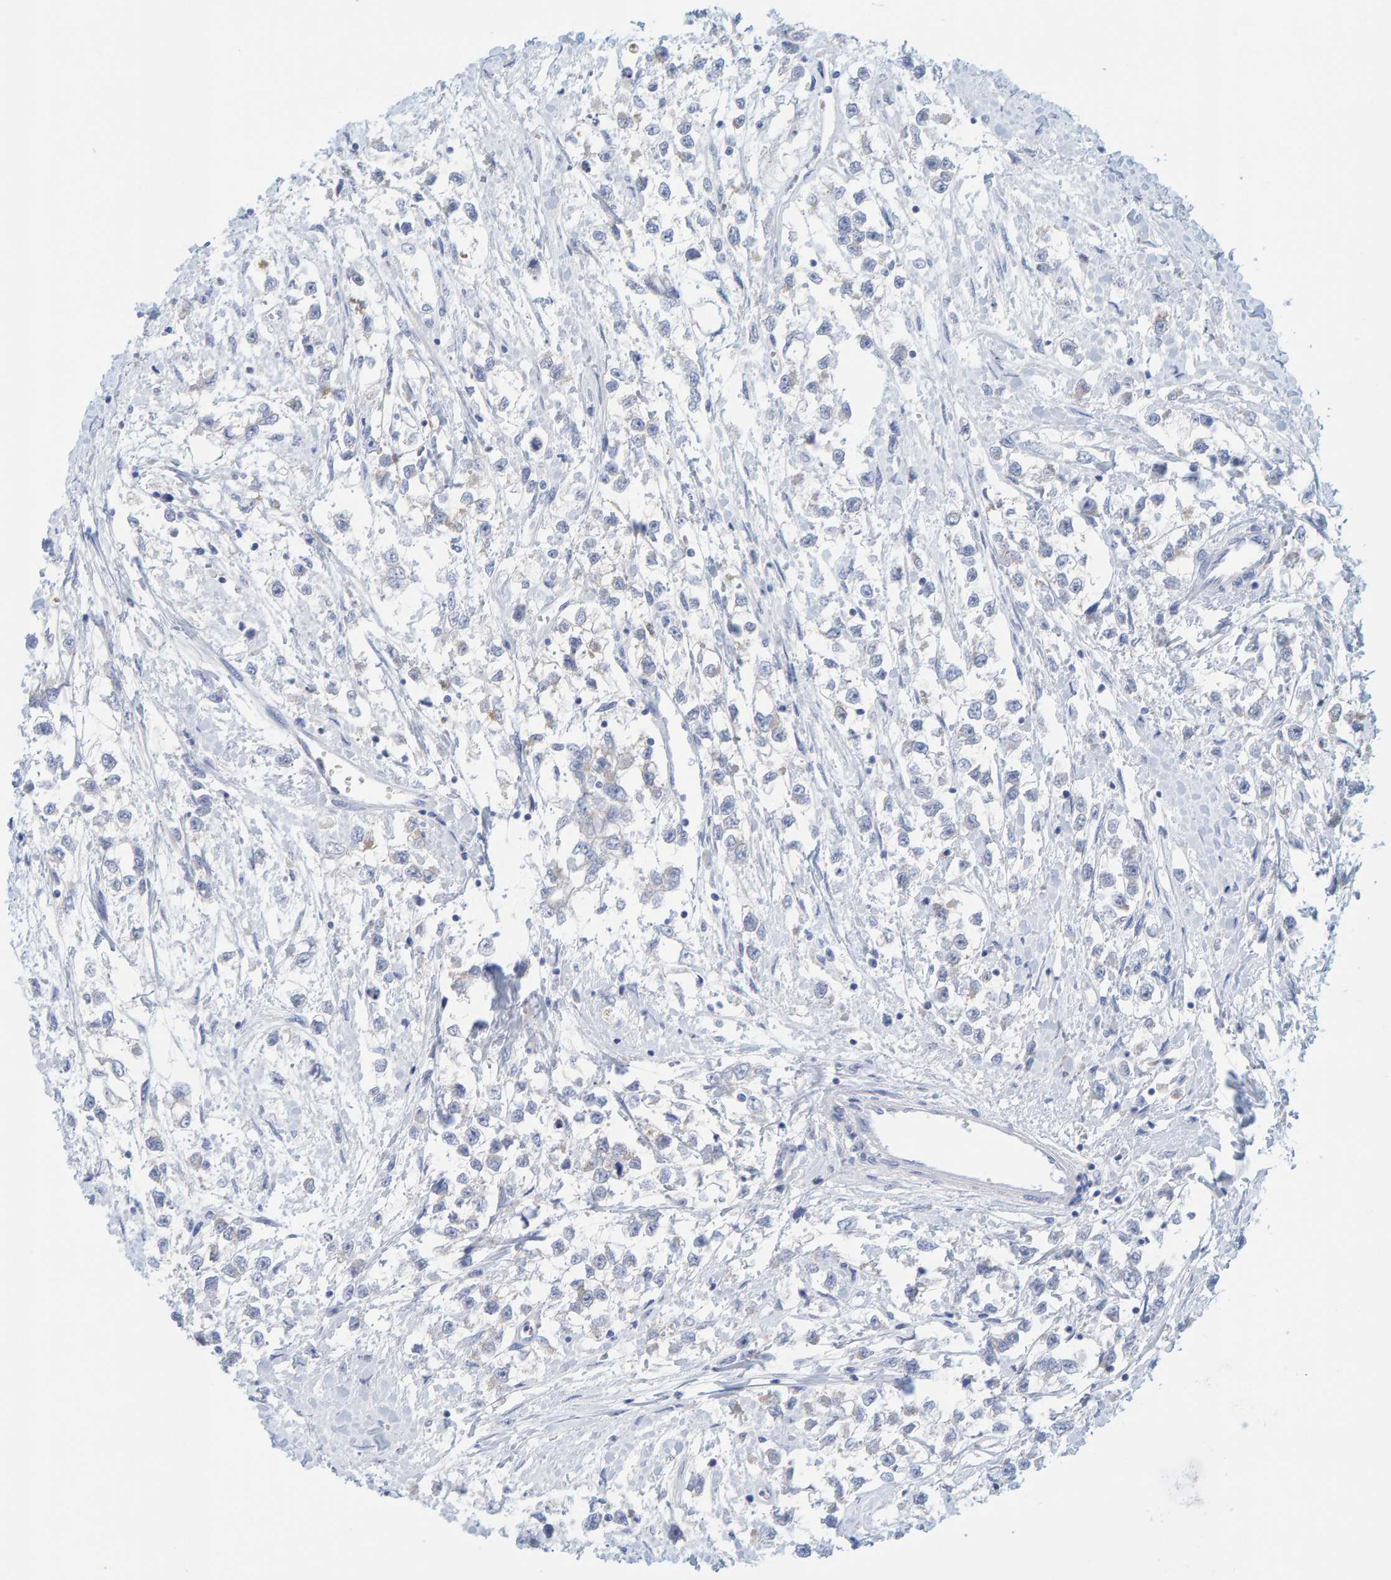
{"staining": {"intensity": "weak", "quantity": "25%-75%", "location": "cytoplasmic/membranous"}, "tissue": "testis cancer", "cell_type": "Tumor cells", "image_type": "cancer", "snomed": [{"axis": "morphology", "description": "Seminoma, NOS"}, {"axis": "morphology", "description": "Carcinoma, Embryonal, NOS"}, {"axis": "topography", "description": "Testis"}], "caption": "The photomicrograph exhibits a brown stain indicating the presence of a protein in the cytoplasmic/membranous of tumor cells in testis embryonal carcinoma.", "gene": "KLHL11", "patient": {"sex": "male", "age": 51}}